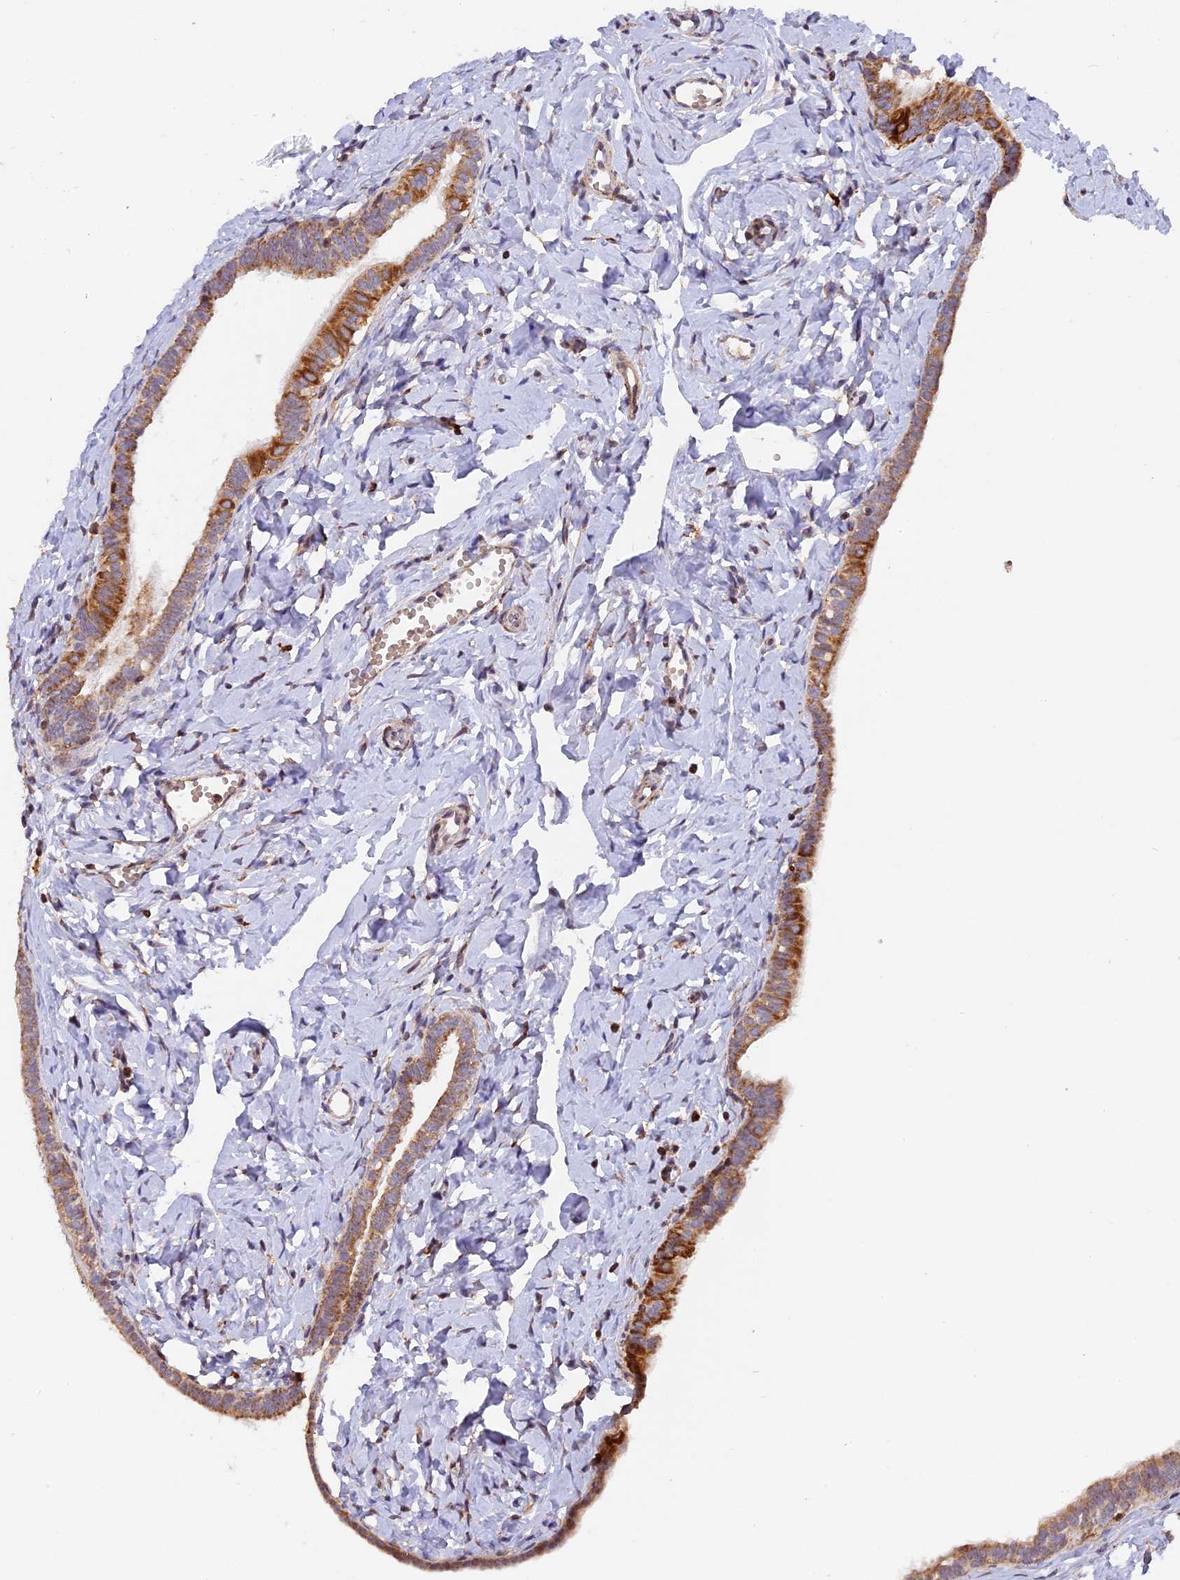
{"staining": {"intensity": "moderate", "quantity": ">75%", "location": "cytoplasmic/membranous"}, "tissue": "fallopian tube", "cell_type": "Glandular cells", "image_type": "normal", "snomed": [{"axis": "morphology", "description": "Normal tissue, NOS"}, {"axis": "topography", "description": "Fallopian tube"}], "caption": "Immunohistochemistry (DAB (3,3'-diaminobenzidine)) staining of unremarkable fallopian tube shows moderate cytoplasmic/membranous protein expression in about >75% of glandular cells.", "gene": "MPV17L", "patient": {"sex": "female", "age": 66}}